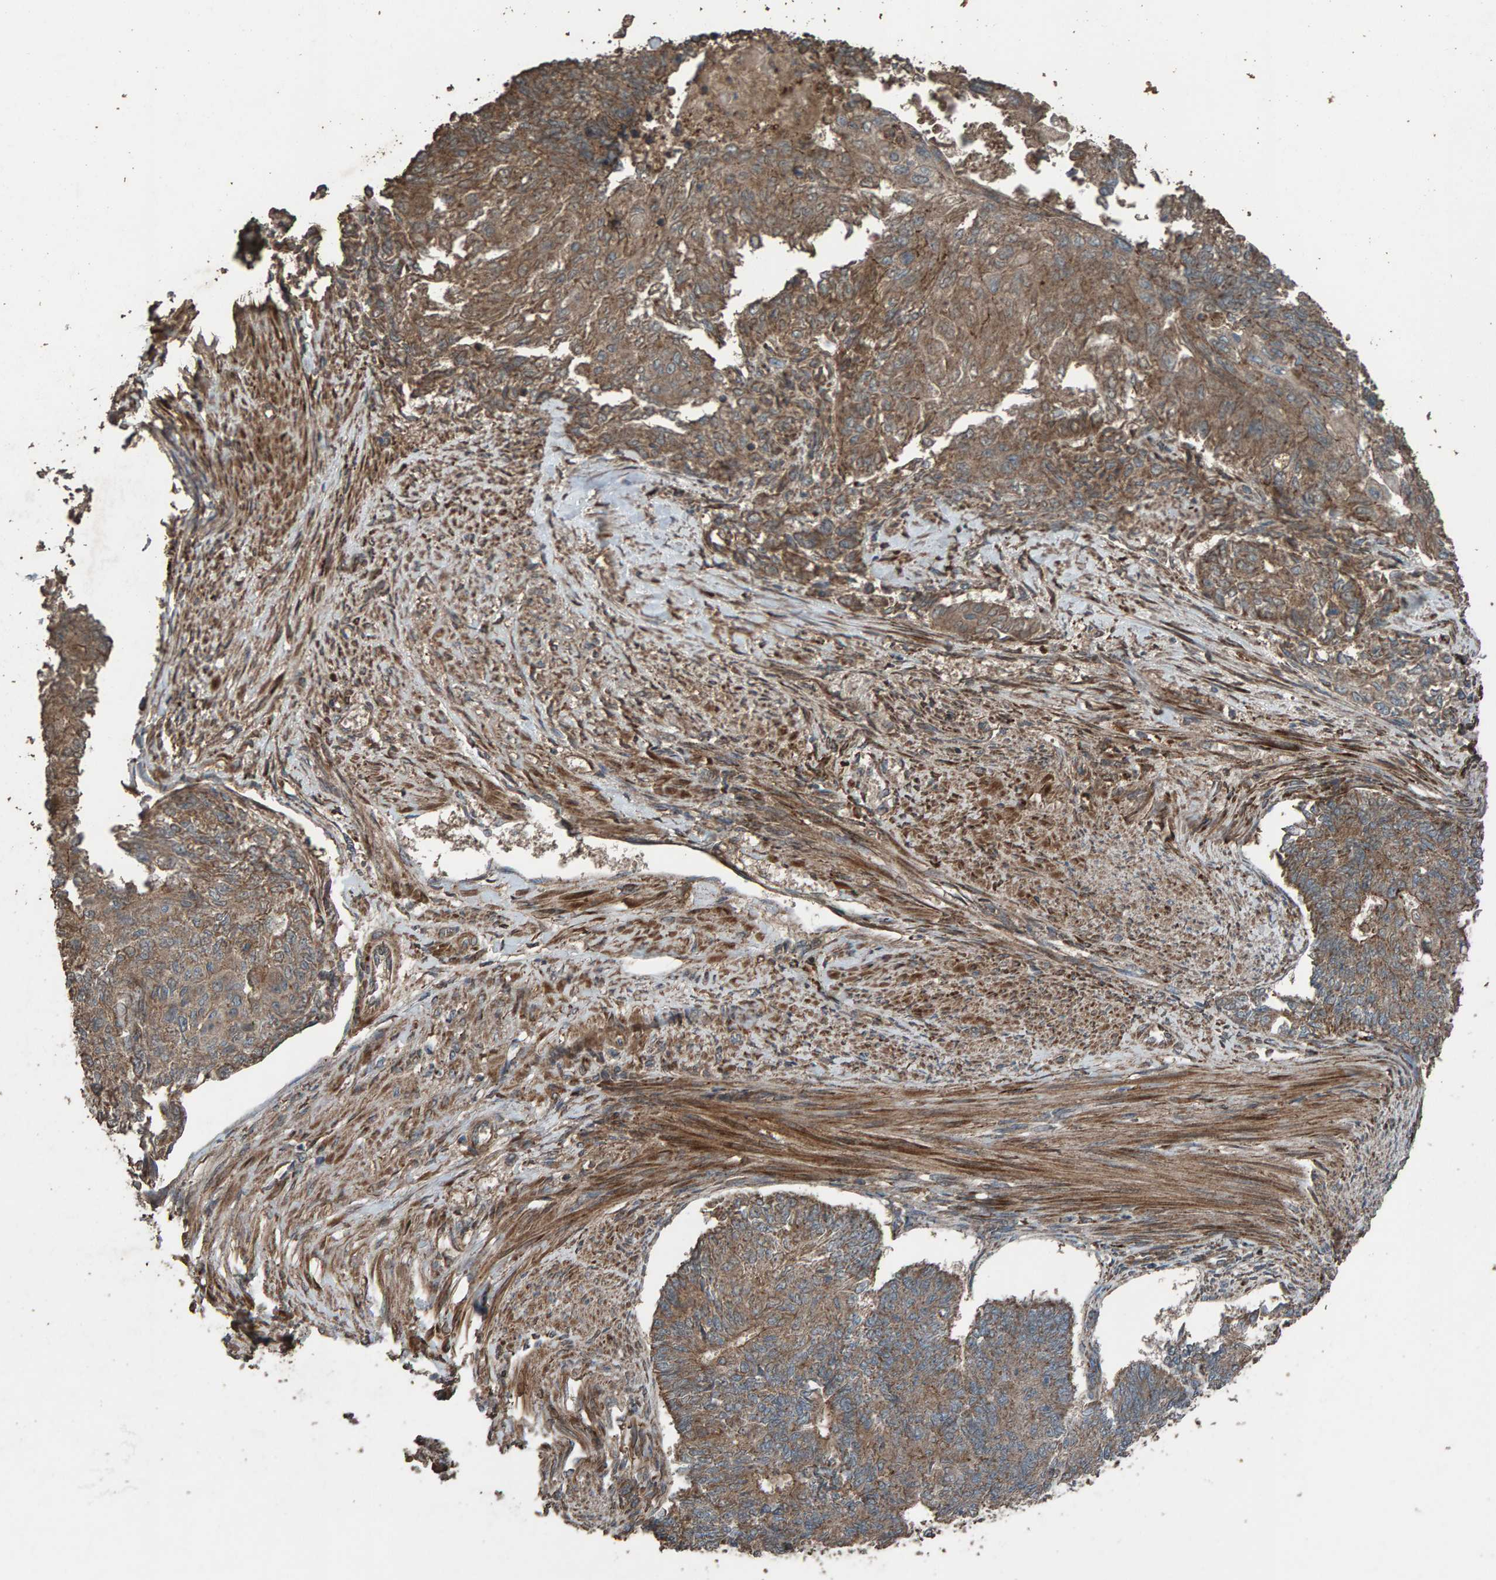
{"staining": {"intensity": "moderate", "quantity": ">75%", "location": "cytoplasmic/membranous"}, "tissue": "endometrial cancer", "cell_type": "Tumor cells", "image_type": "cancer", "snomed": [{"axis": "morphology", "description": "Adenocarcinoma, NOS"}, {"axis": "topography", "description": "Endometrium"}], "caption": "Moderate cytoplasmic/membranous staining for a protein is seen in about >75% of tumor cells of endometrial cancer (adenocarcinoma) using immunohistochemistry.", "gene": "DUS1L", "patient": {"sex": "female", "age": 32}}